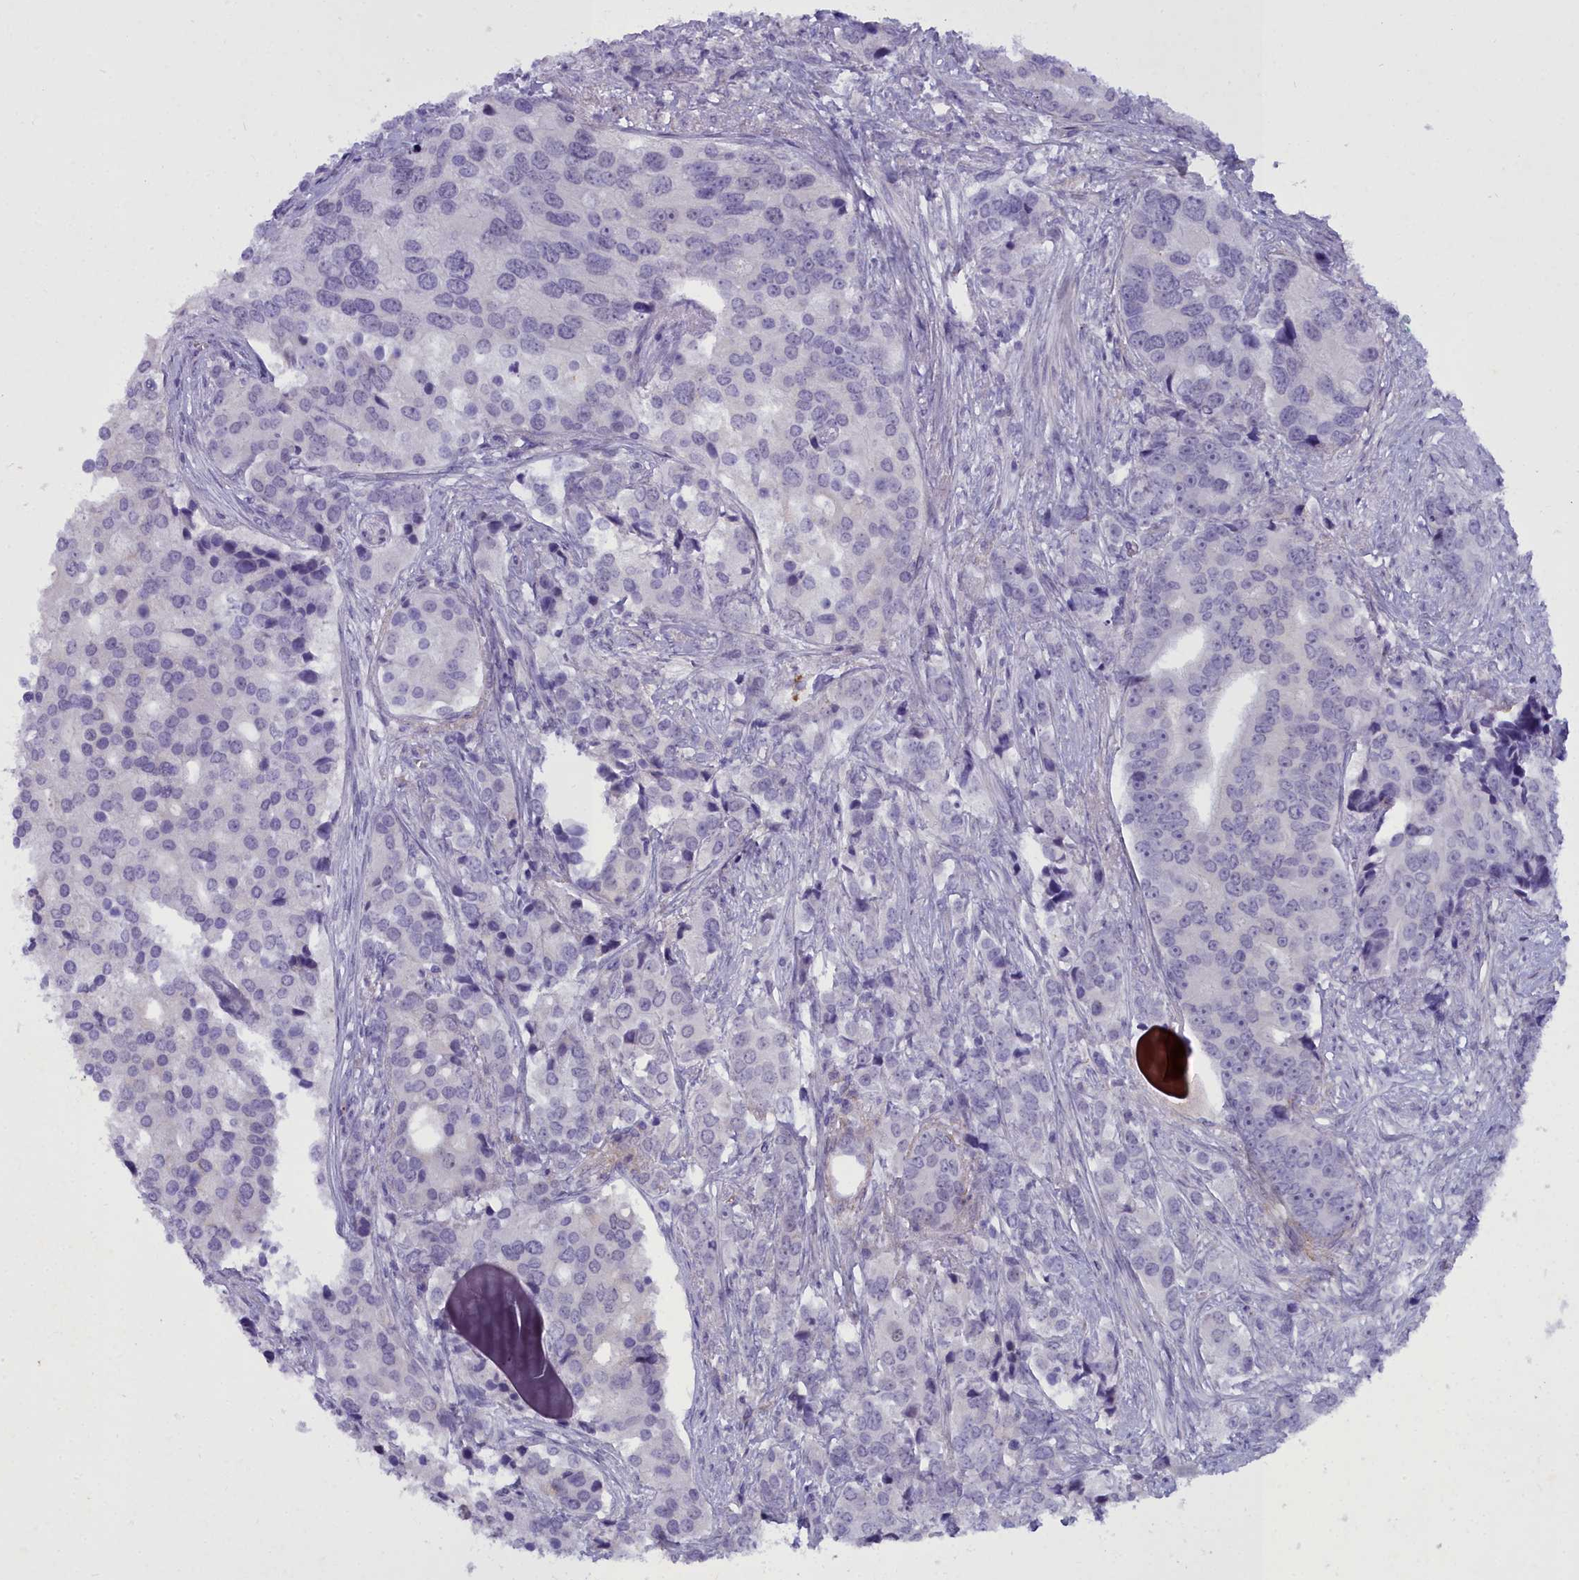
{"staining": {"intensity": "negative", "quantity": "none", "location": "none"}, "tissue": "prostate cancer", "cell_type": "Tumor cells", "image_type": "cancer", "snomed": [{"axis": "morphology", "description": "Adenocarcinoma, High grade"}, {"axis": "topography", "description": "Prostate"}], "caption": "DAB immunohistochemical staining of human prostate high-grade adenocarcinoma shows no significant positivity in tumor cells.", "gene": "OSTN", "patient": {"sex": "male", "age": 62}}